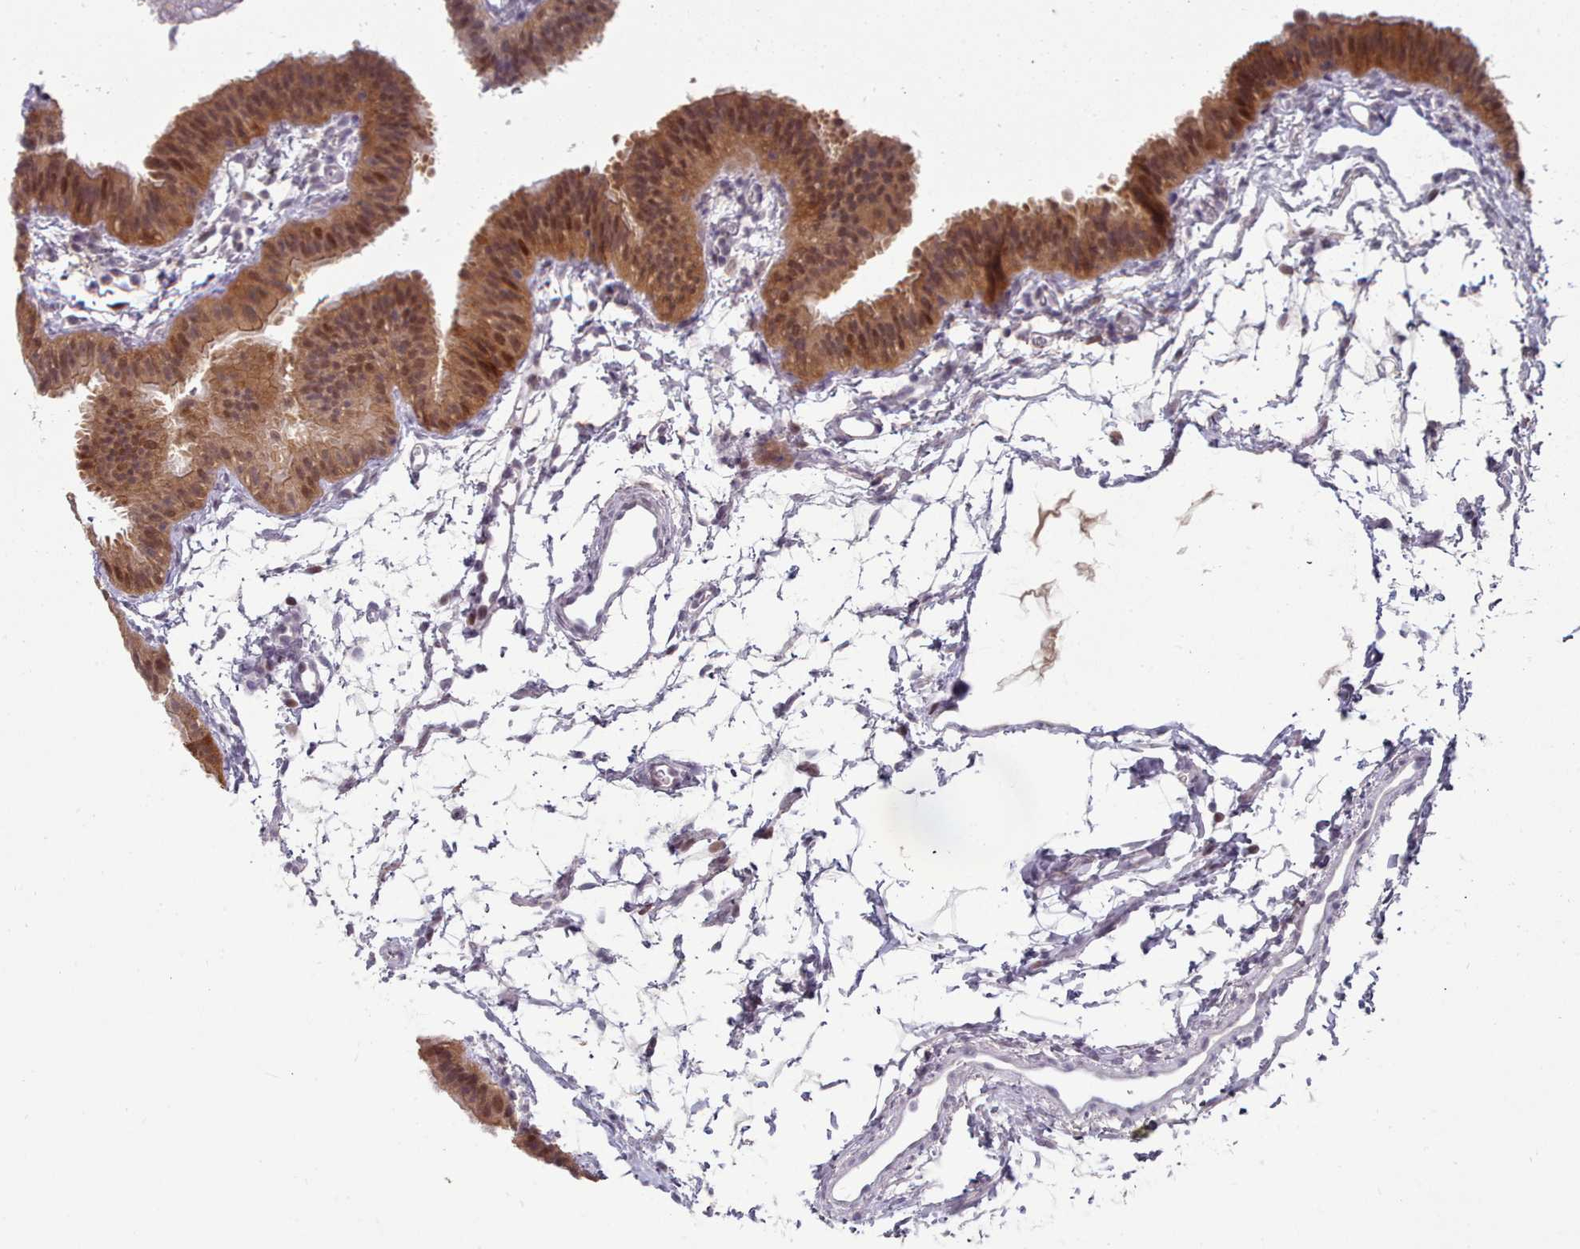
{"staining": {"intensity": "strong", "quantity": ">75%", "location": "cytoplasmic/membranous,nuclear"}, "tissue": "fallopian tube", "cell_type": "Glandular cells", "image_type": "normal", "snomed": [{"axis": "morphology", "description": "Normal tissue, NOS"}, {"axis": "topography", "description": "Fallopian tube"}], "caption": "A brown stain highlights strong cytoplasmic/membranous,nuclear positivity of a protein in glandular cells of normal fallopian tube. The staining was performed using DAB, with brown indicating positive protein expression. Nuclei are stained blue with hematoxylin.", "gene": "GINS1", "patient": {"sex": "female", "age": 35}}